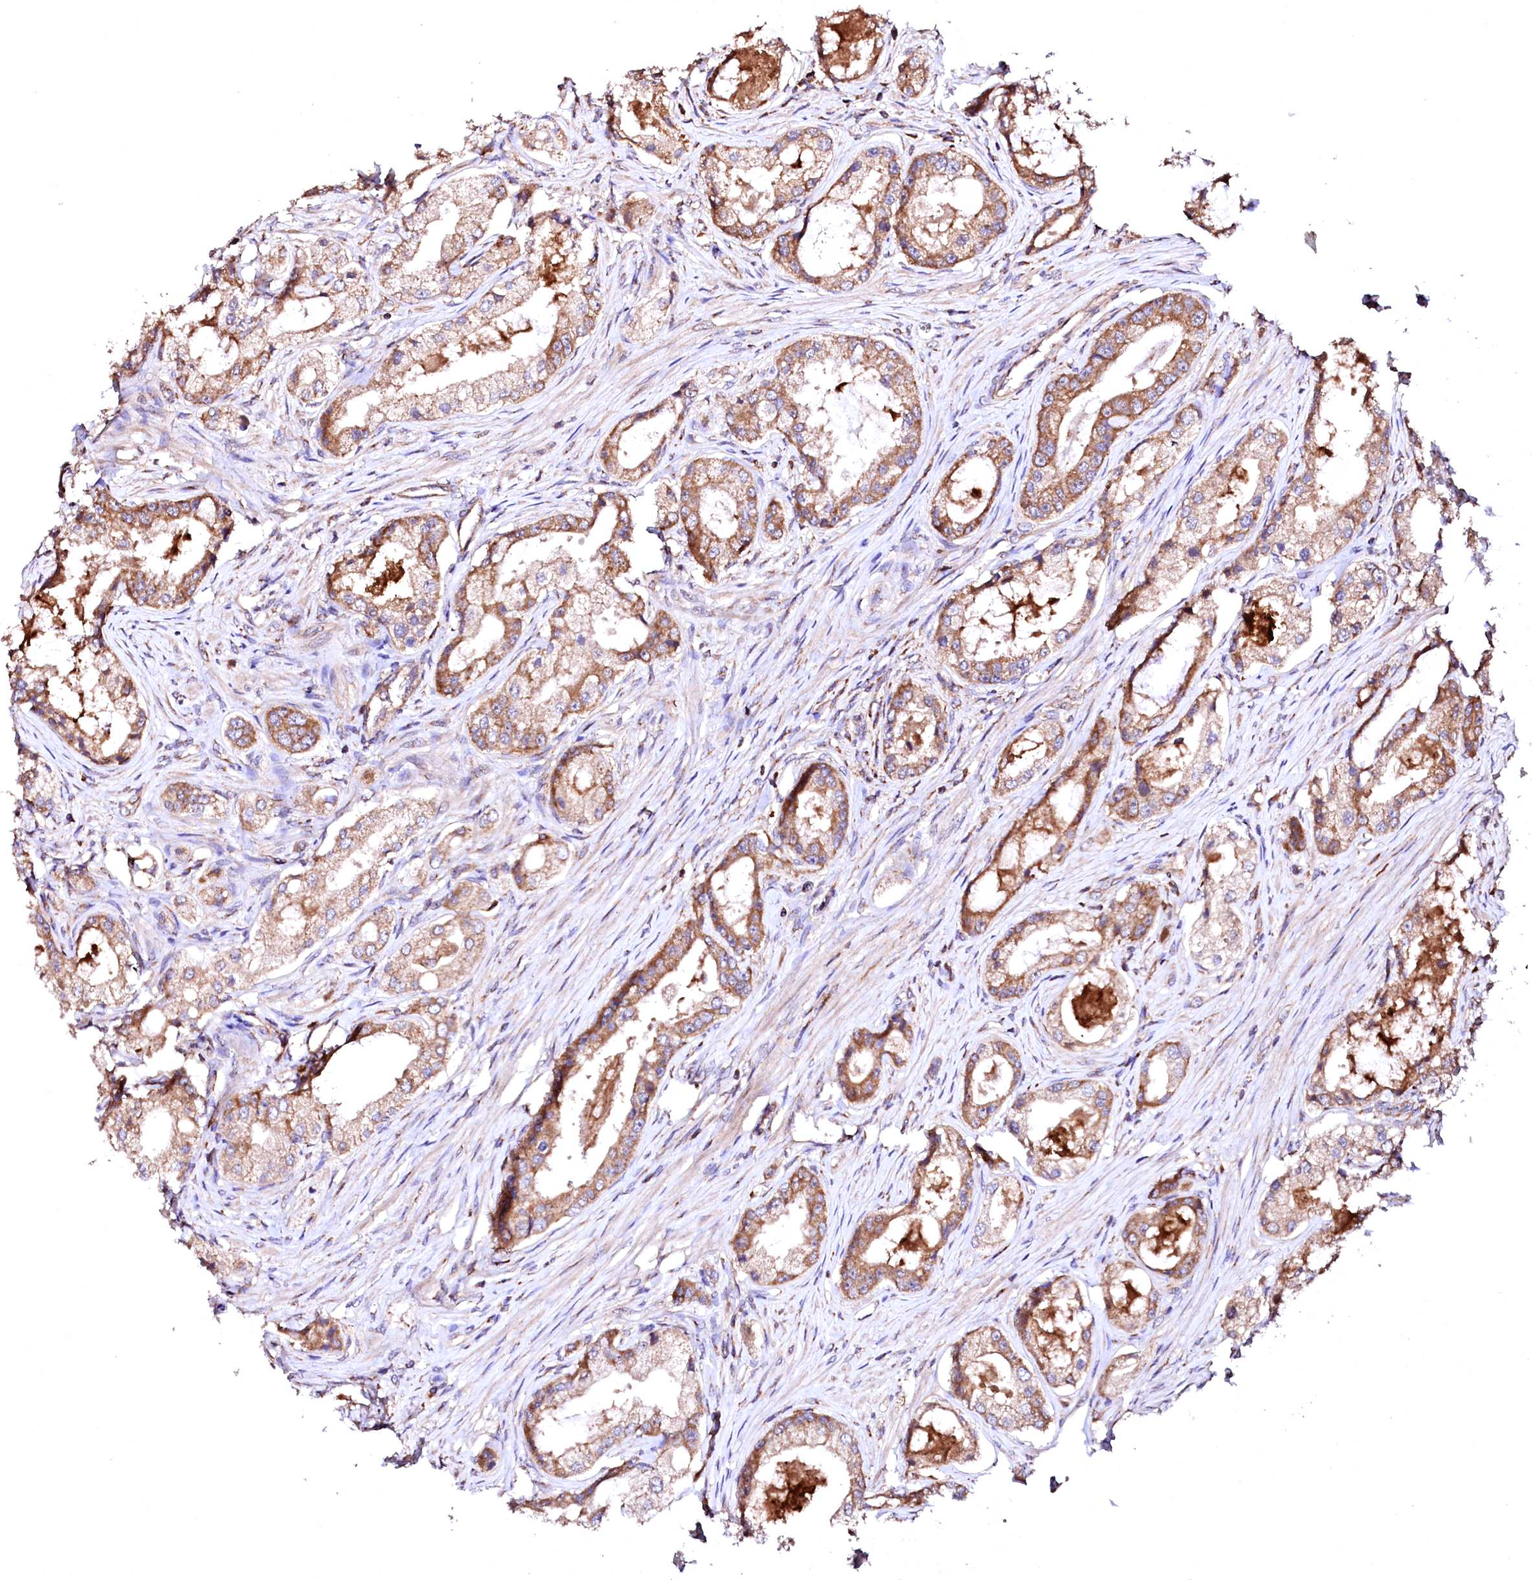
{"staining": {"intensity": "moderate", "quantity": ">75%", "location": "cytoplasmic/membranous"}, "tissue": "prostate cancer", "cell_type": "Tumor cells", "image_type": "cancer", "snomed": [{"axis": "morphology", "description": "Adenocarcinoma, Low grade"}, {"axis": "topography", "description": "Prostate"}], "caption": "Prostate cancer stained for a protein (brown) displays moderate cytoplasmic/membranous positive positivity in about >75% of tumor cells.", "gene": "ST3GAL1", "patient": {"sex": "male", "age": 68}}